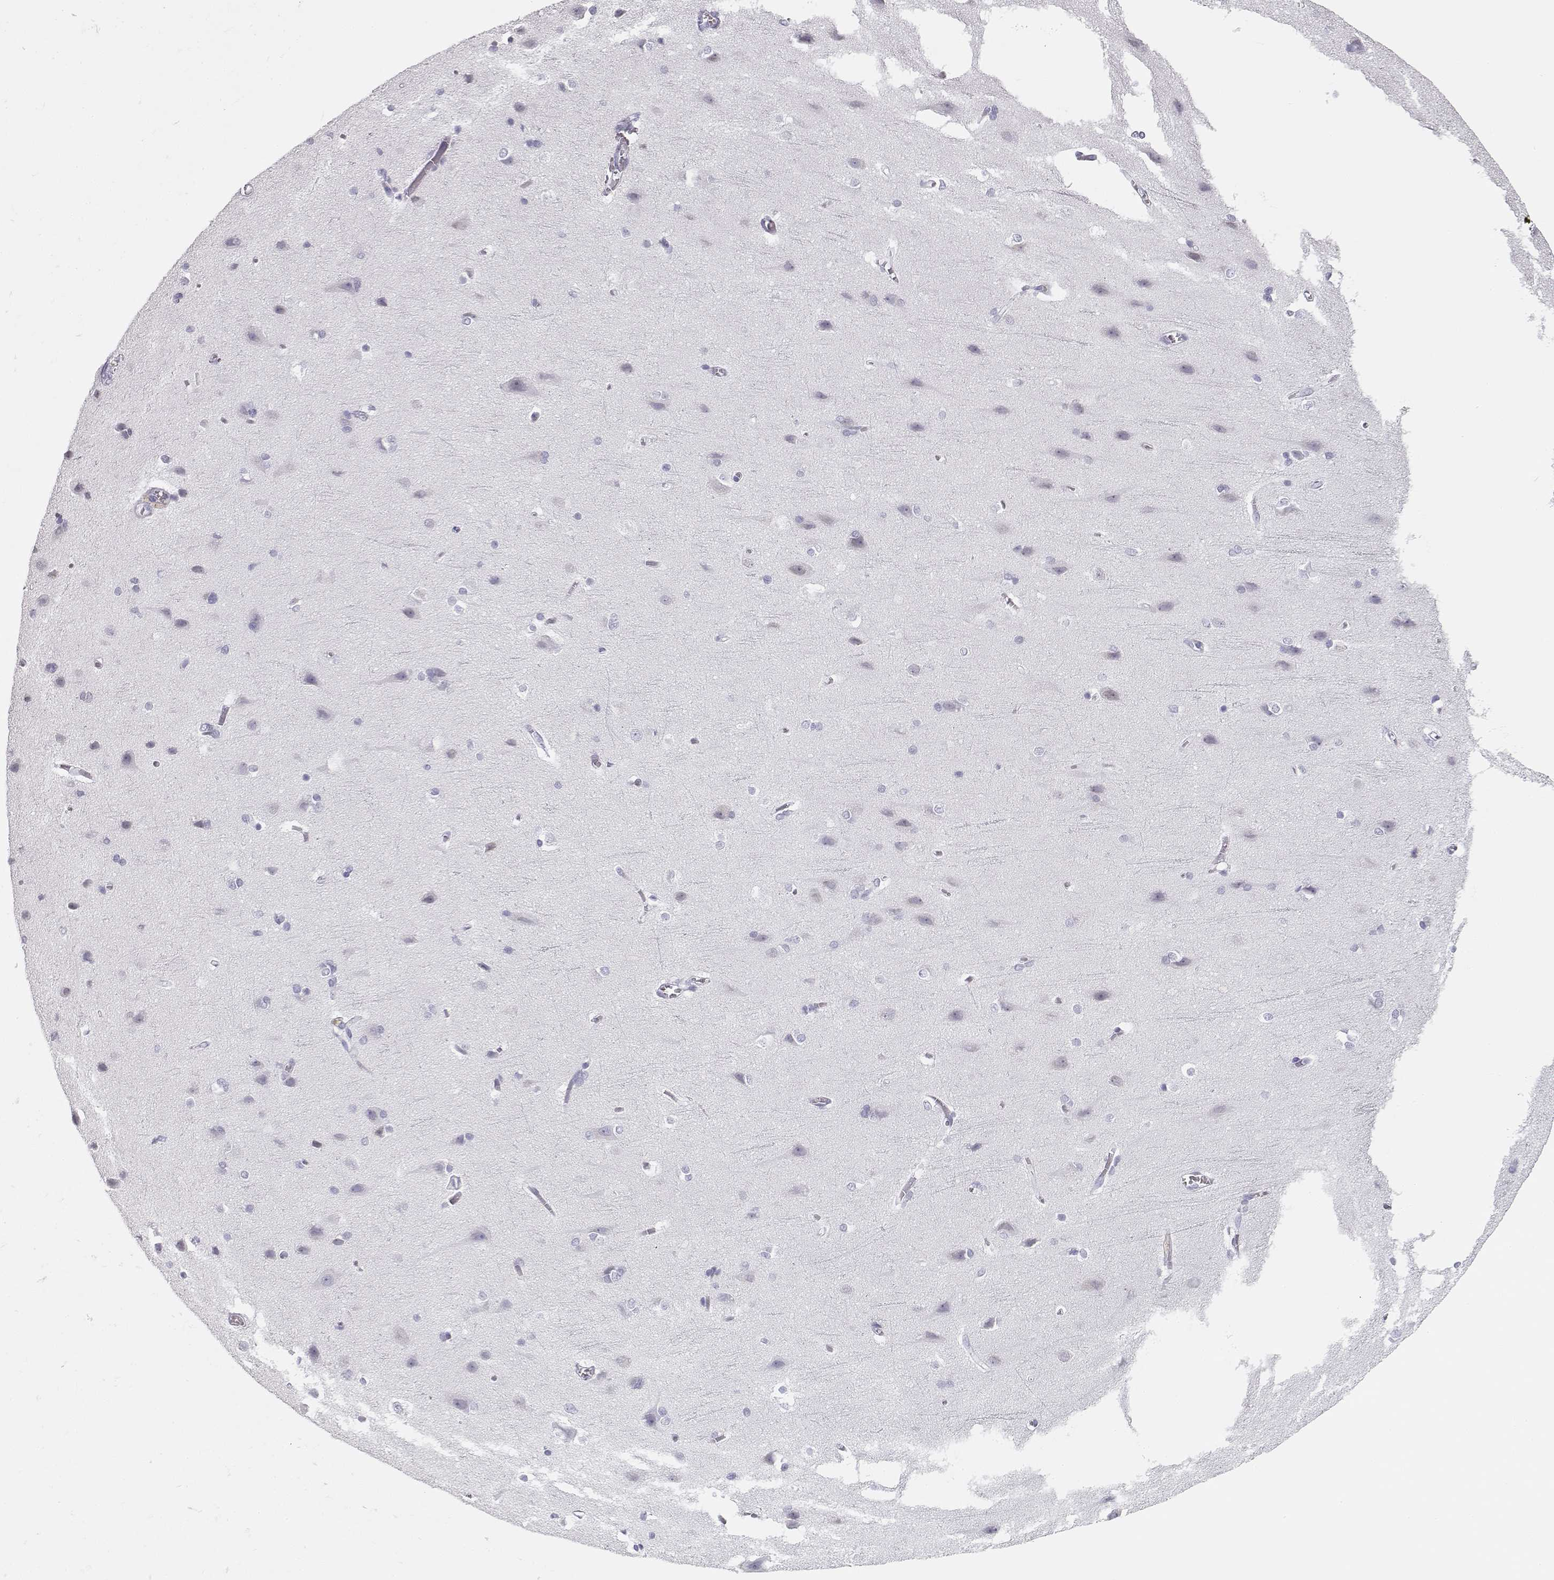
{"staining": {"intensity": "negative", "quantity": "none", "location": "none"}, "tissue": "cerebral cortex", "cell_type": "Endothelial cells", "image_type": "normal", "snomed": [{"axis": "morphology", "description": "Normal tissue, NOS"}, {"axis": "topography", "description": "Cerebral cortex"}], "caption": "Micrograph shows no protein positivity in endothelial cells of unremarkable cerebral cortex.", "gene": "TKTL1", "patient": {"sex": "male", "age": 37}}